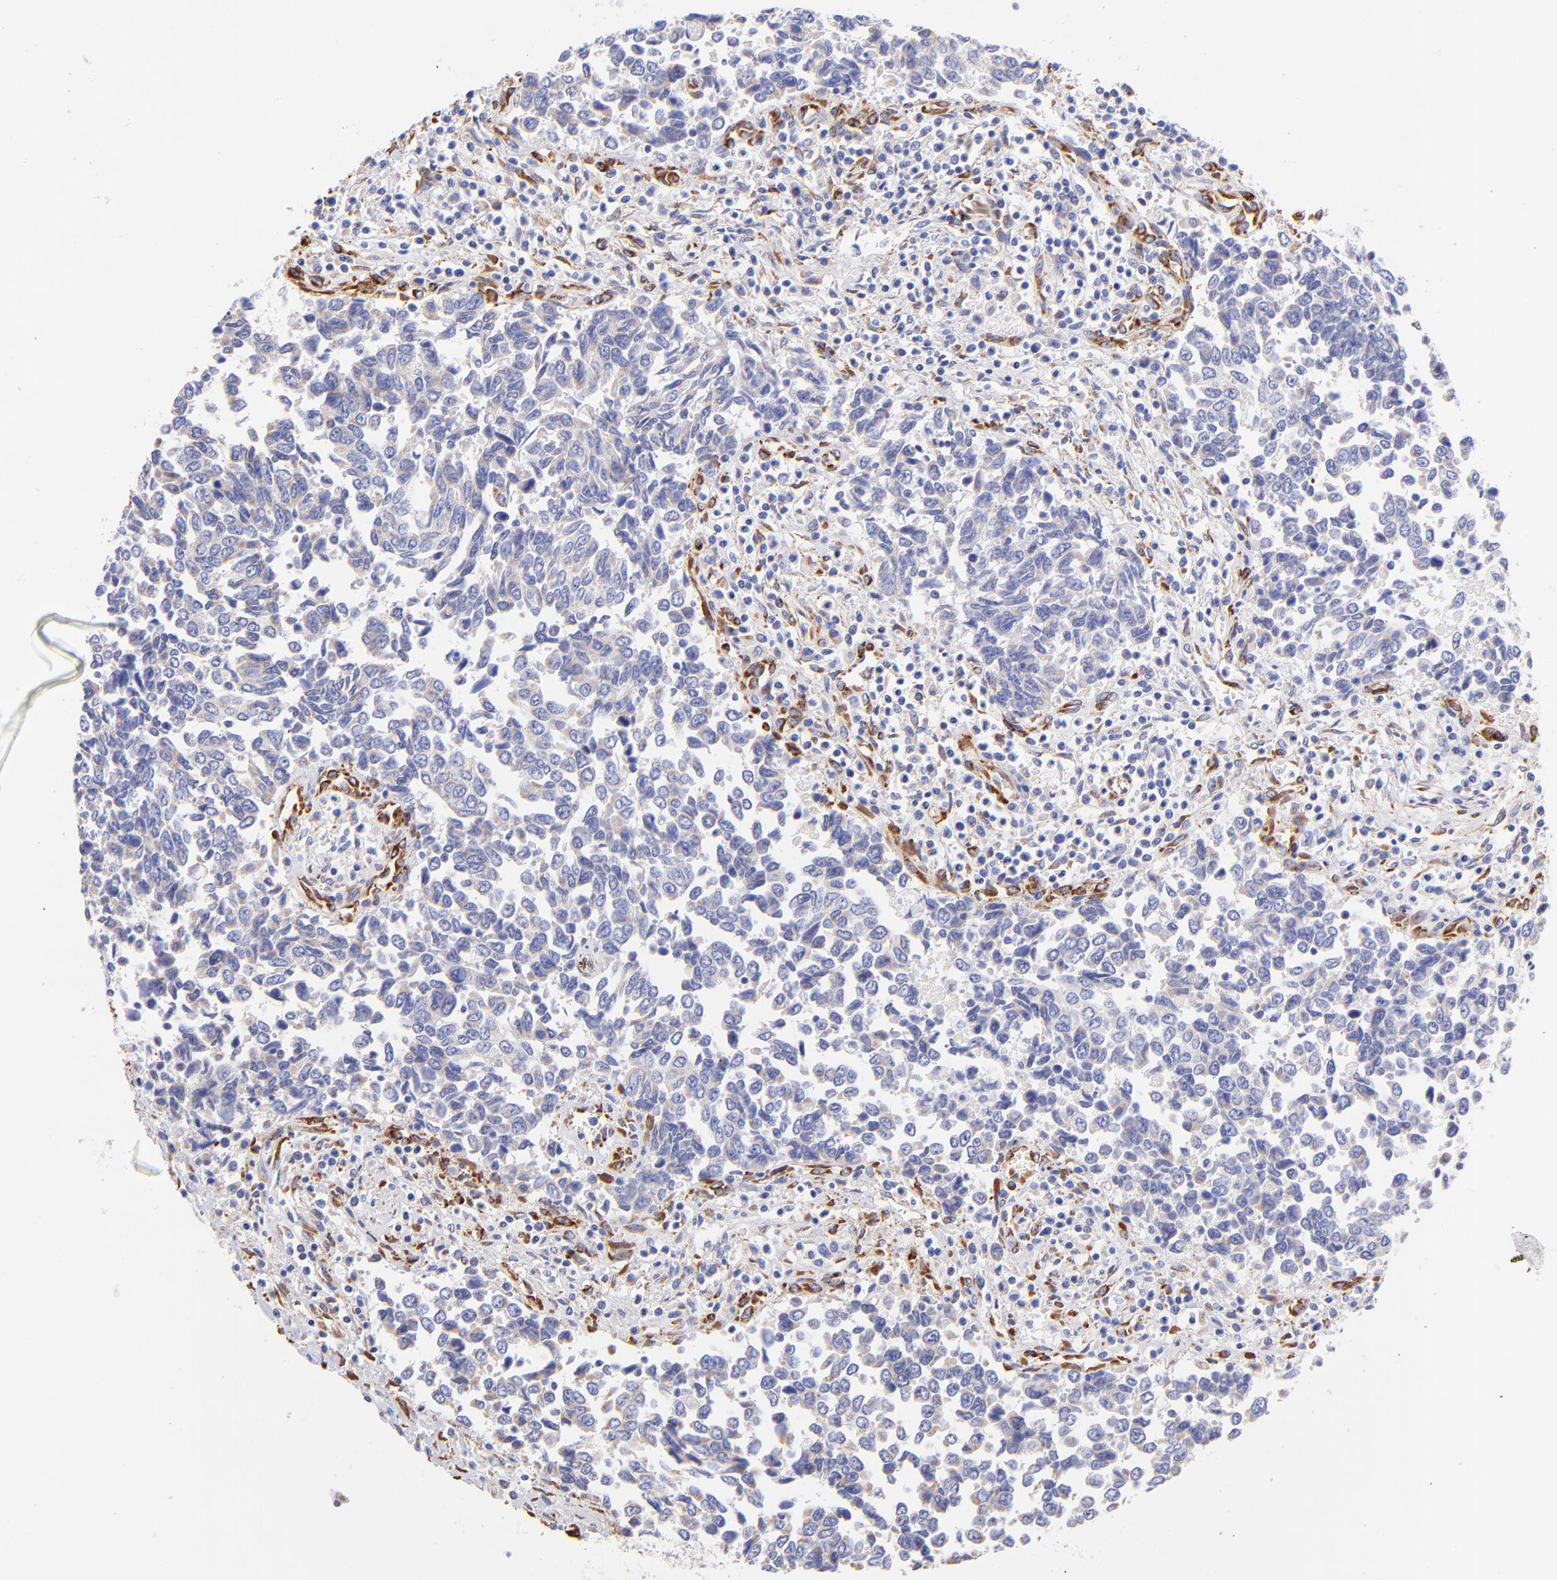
{"staining": {"intensity": "weak", "quantity": "<25%", "location": "cytoplasmic/membranous"}, "tissue": "urothelial cancer", "cell_type": "Tumor cells", "image_type": "cancer", "snomed": [{"axis": "morphology", "description": "Urothelial carcinoma, High grade"}, {"axis": "topography", "description": "Urinary bladder"}], "caption": "Tumor cells show no significant staining in urothelial cancer.", "gene": "SPARC", "patient": {"sex": "male", "age": 86}}